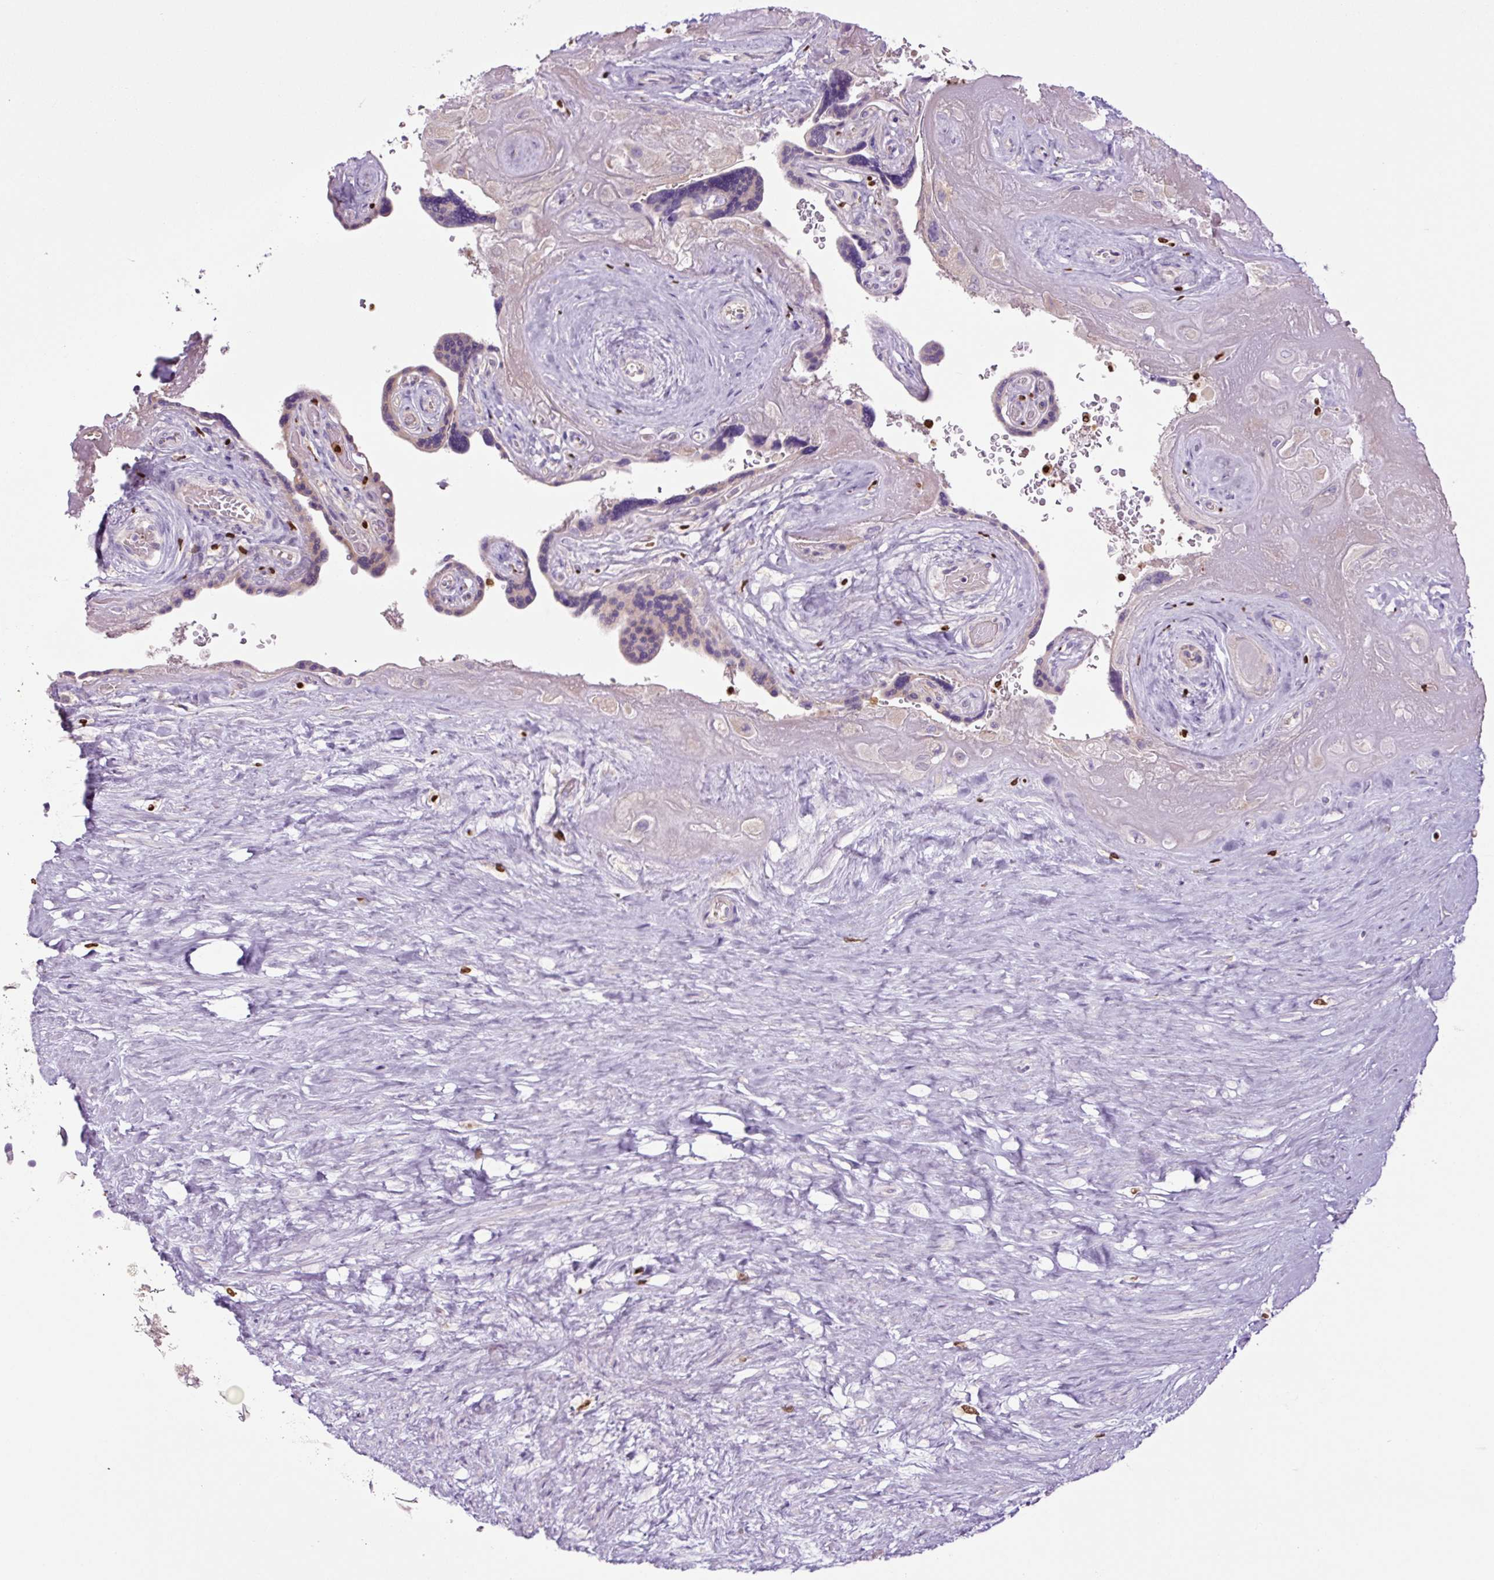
{"staining": {"intensity": "negative", "quantity": "none", "location": "none"}, "tissue": "placenta", "cell_type": "Decidual cells", "image_type": "normal", "snomed": [{"axis": "morphology", "description": "Normal tissue, NOS"}, {"axis": "topography", "description": "Placenta"}], "caption": "DAB (3,3'-diaminobenzidine) immunohistochemical staining of normal human placenta exhibits no significant expression in decidual cells. Brightfield microscopy of IHC stained with DAB (3,3'-diaminobenzidine) (brown) and hematoxylin (blue), captured at high magnification.", "gene": "SPI1", "patient": {"sex": "female", "age": 32}}